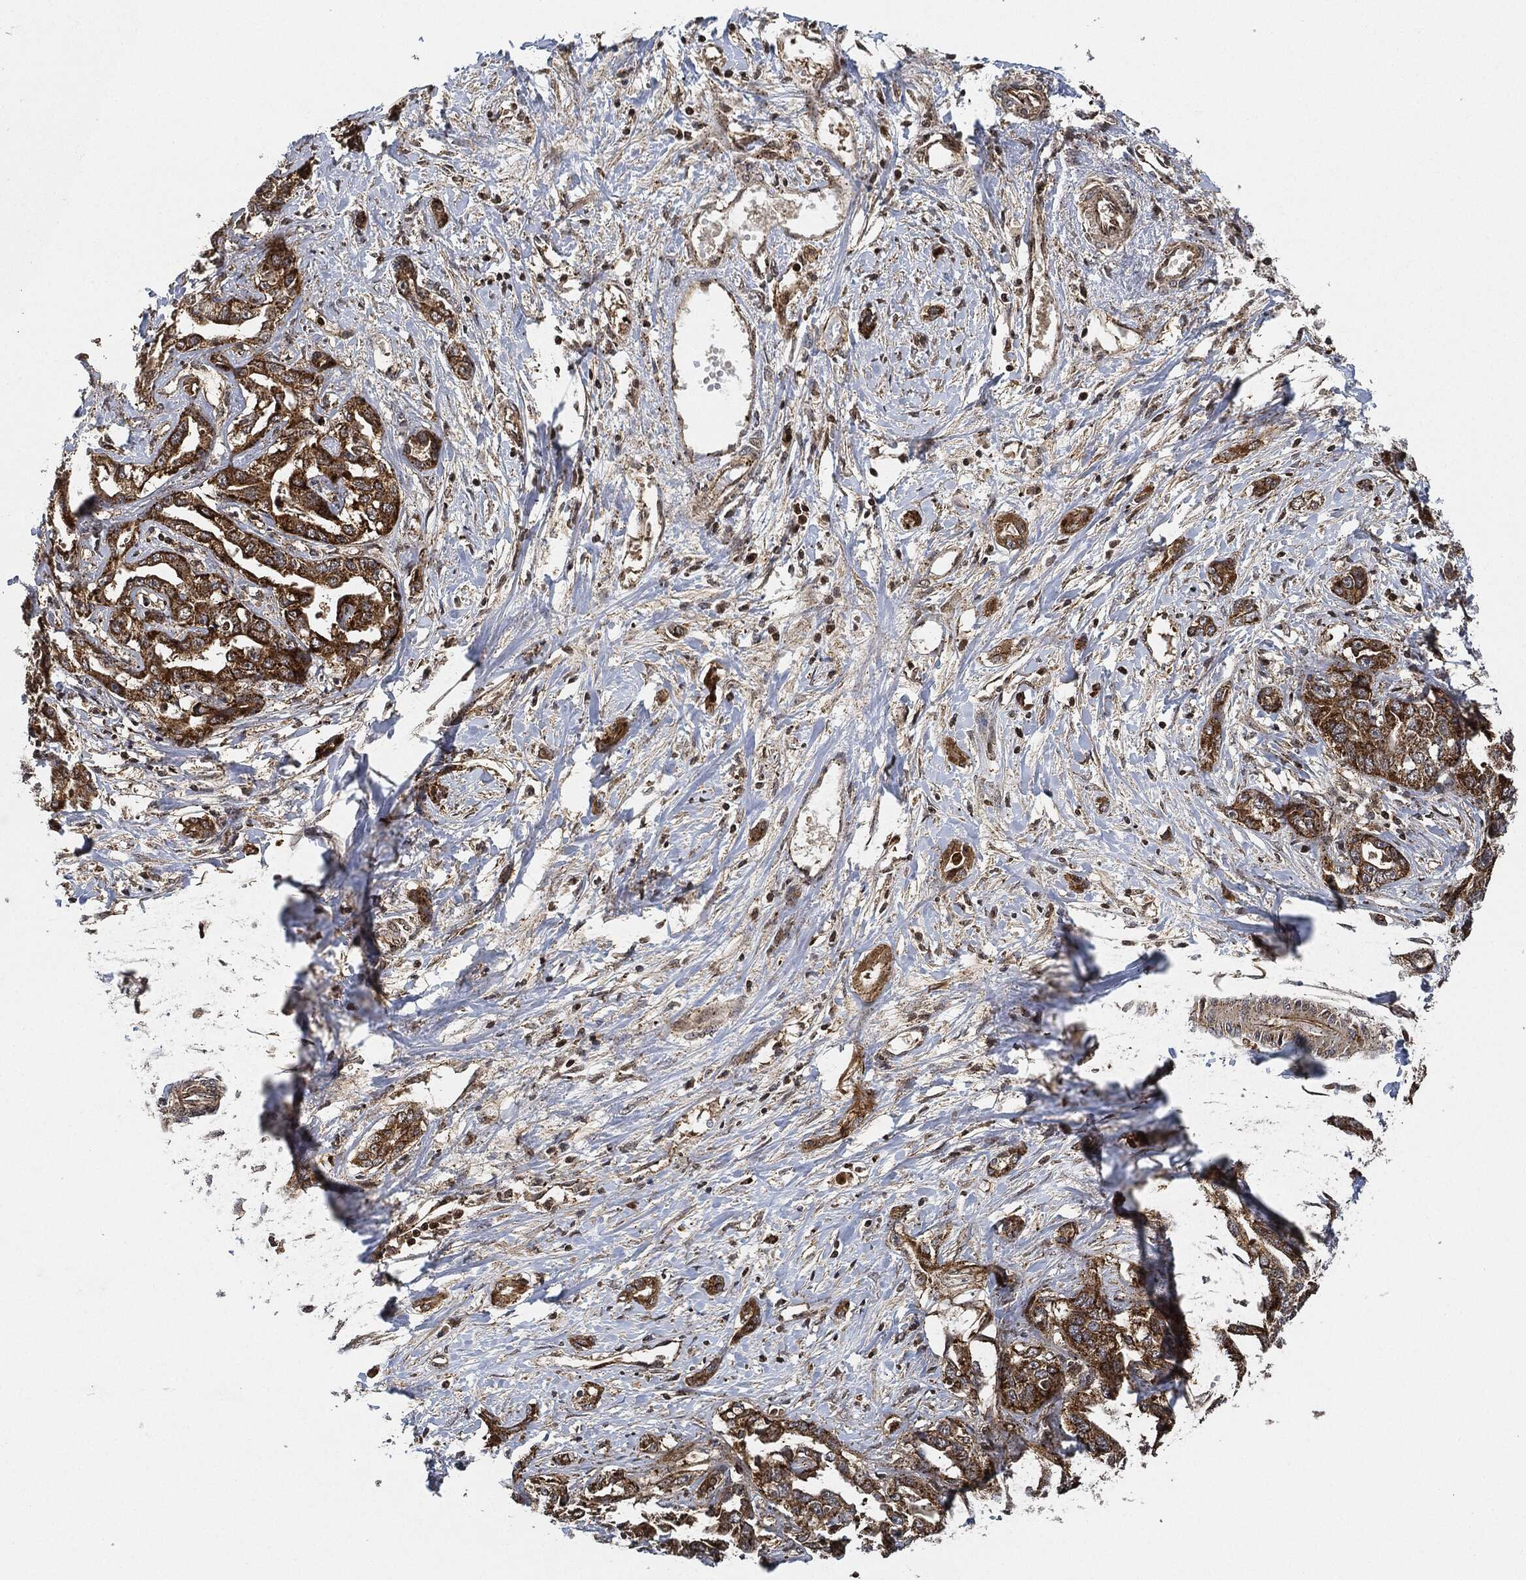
{"staining": {"intensity": "strong", "quantity": "25%-75%", "location": "cytoplasmic/membranous"}, "tissue": "liver cancer", "cell_type": "Tumor cells", "image_type": "cancer", "snomed": [{"axis": "morphology", "description": "Cholangiocarcinoma"}, {"axis": "topography", "description": "Liver"}], "caption": "Human liver cholangiocarcinoma stained for a protein (brown) demonstrates strong cytoplasmic/membranous positive positivity in about 25%-75% of tumor cells.", "gene": "MAP3K3", "patient": {"sex": "male", "age": 59}}